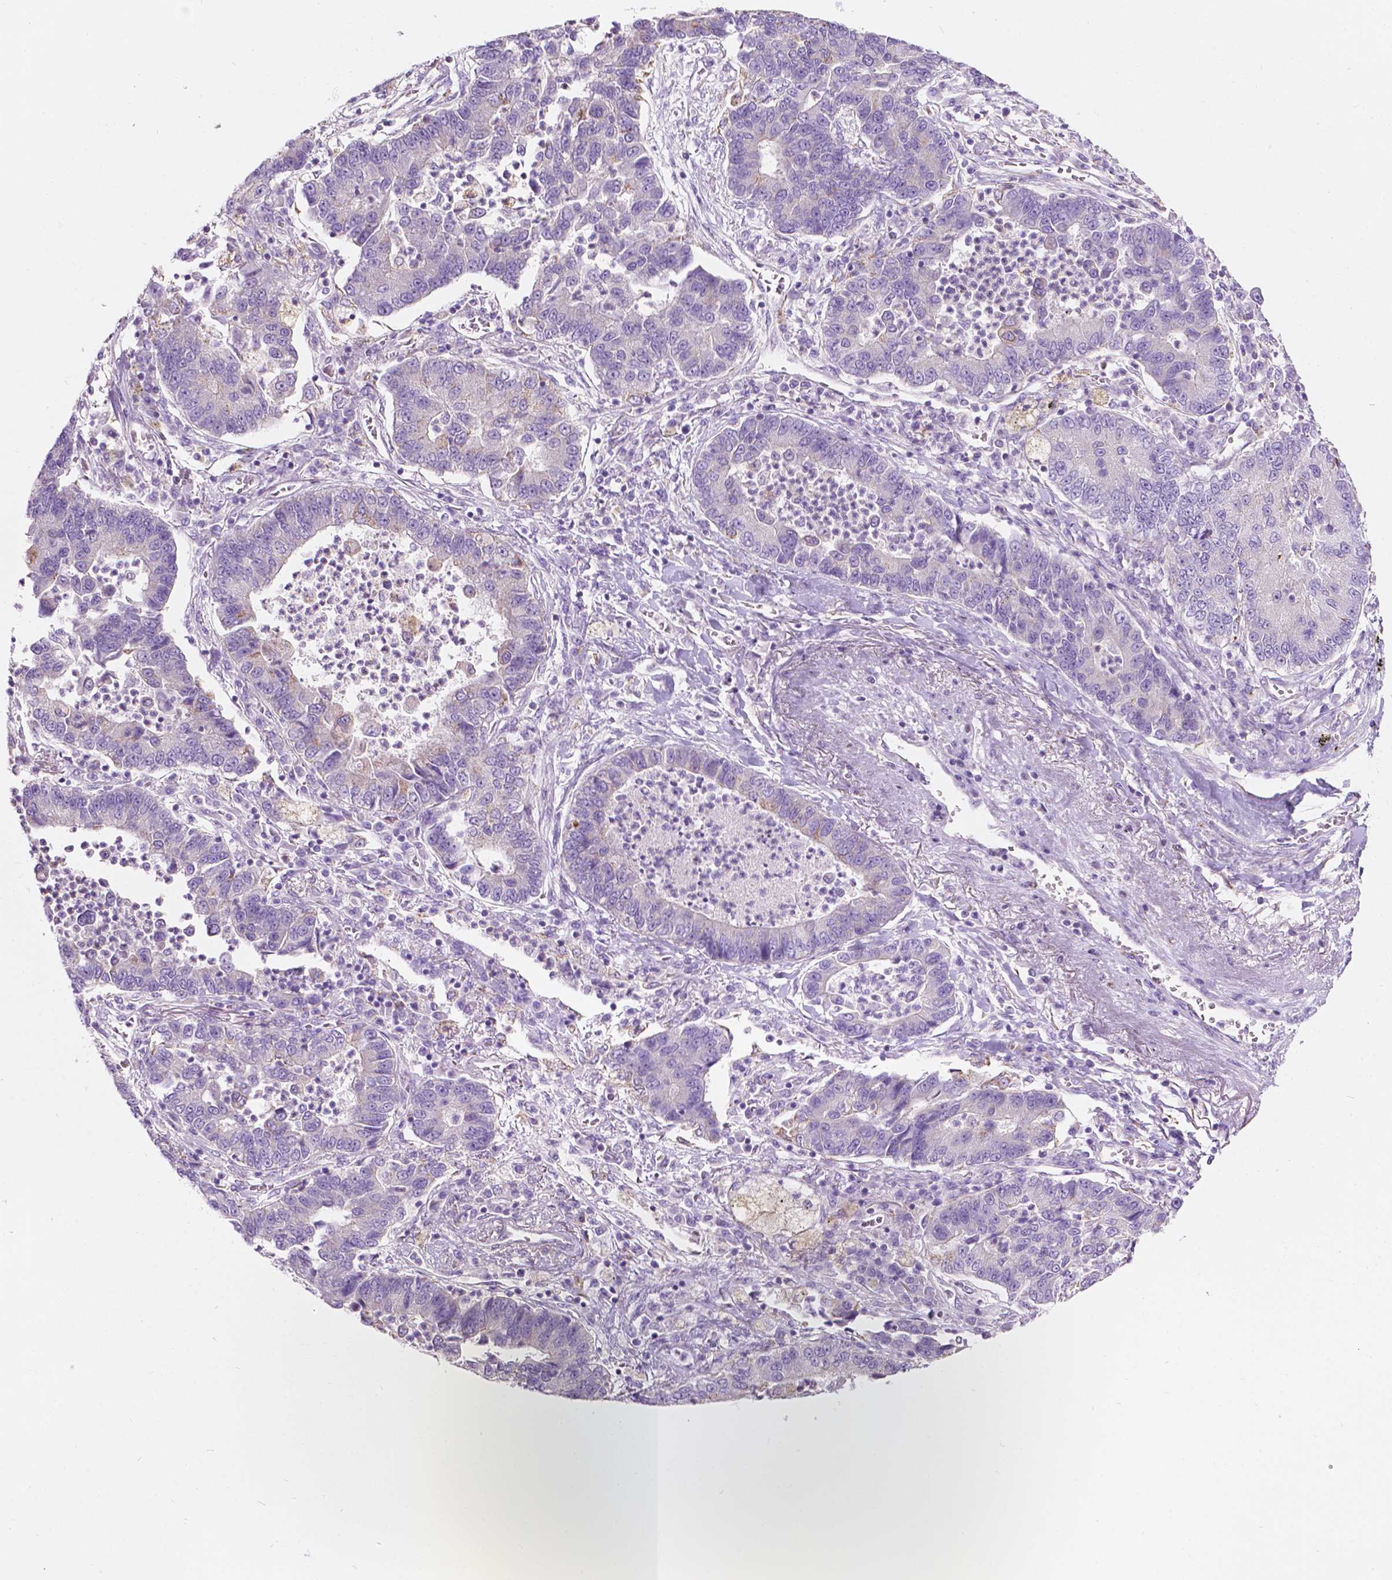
{"staining": {"intensity": "negative", "quantity": "none", "location": "none"}, "tissue": "lung cancer", "cell_type": "Tumor cells", "image_type": "cancer", "snomed": [{"axis": "morphology", "description": "Adenocarcinoma, NOS"}, {"axis": "topography", "description": "Lung"}], "caption": "Immunohistochemistry (IHC) of lung adenocarcinoma shows no staining in tumor cells. (DAB immunohistochemistry (IHC), high magnification).", "gene": "NOS1AP", "patient": {"sex": "female", "age": 57}}